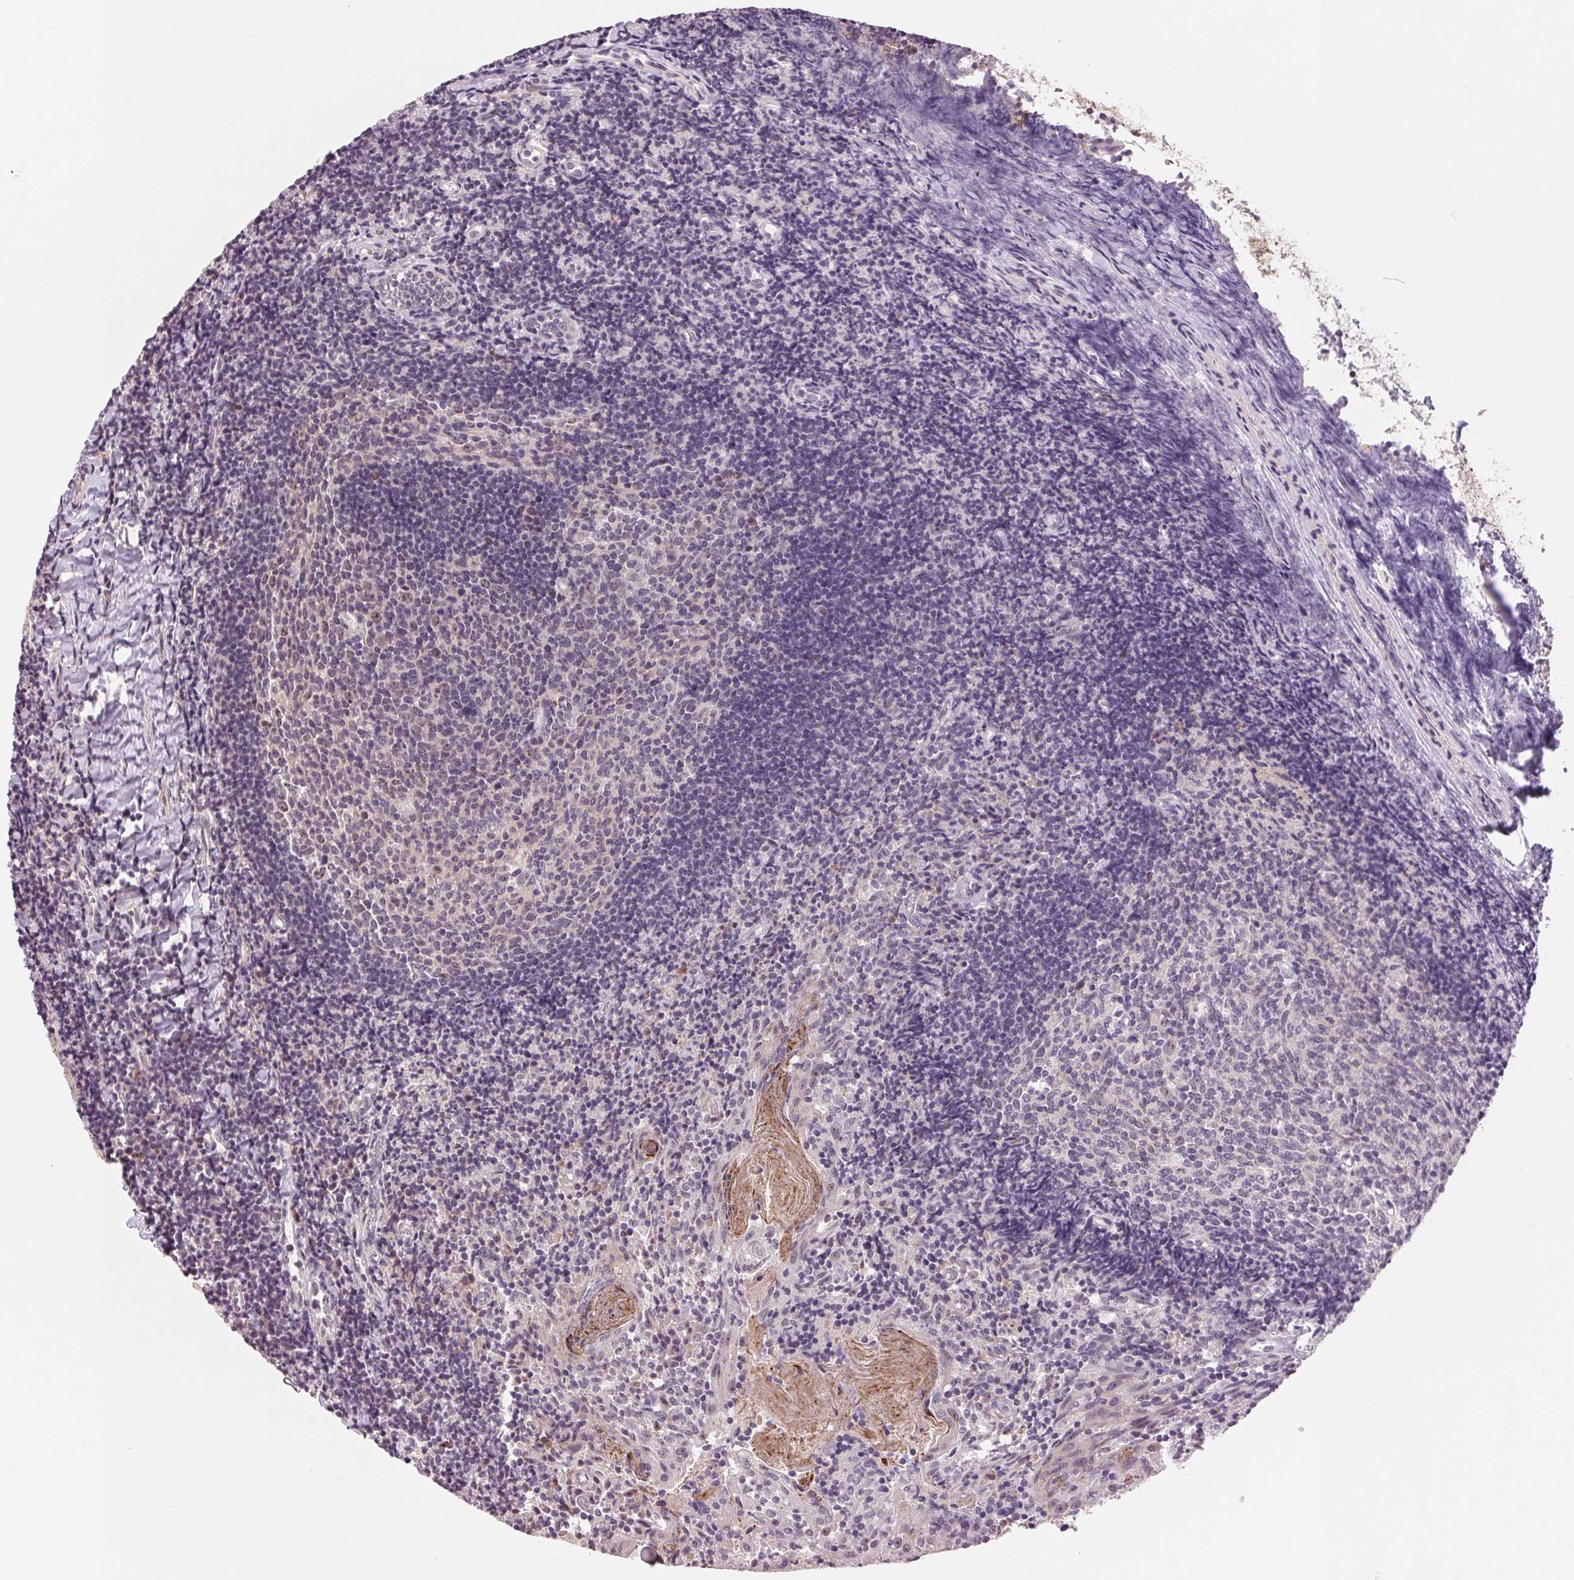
{"staining": {"intensity": "moderate", "quantity": "<25%", "location": "cytoplasmic/membranous"}, "tissue": "tonsil", "cell_type": "Germinal center cells", "image_type": "normal", "snomed": [{"axis": "morphology", "description": "Normal tissue, NOS"}, {"axis": "topography", "description": "Tonsil"}], "caption": "Tonsil stained with immunohistochemistry reveals moderate cytoplasmic/membranous expression in about <25% of germinal center cells.", "gene": "CHMP4B", "patient": {"sex": "female", "age": 10}}